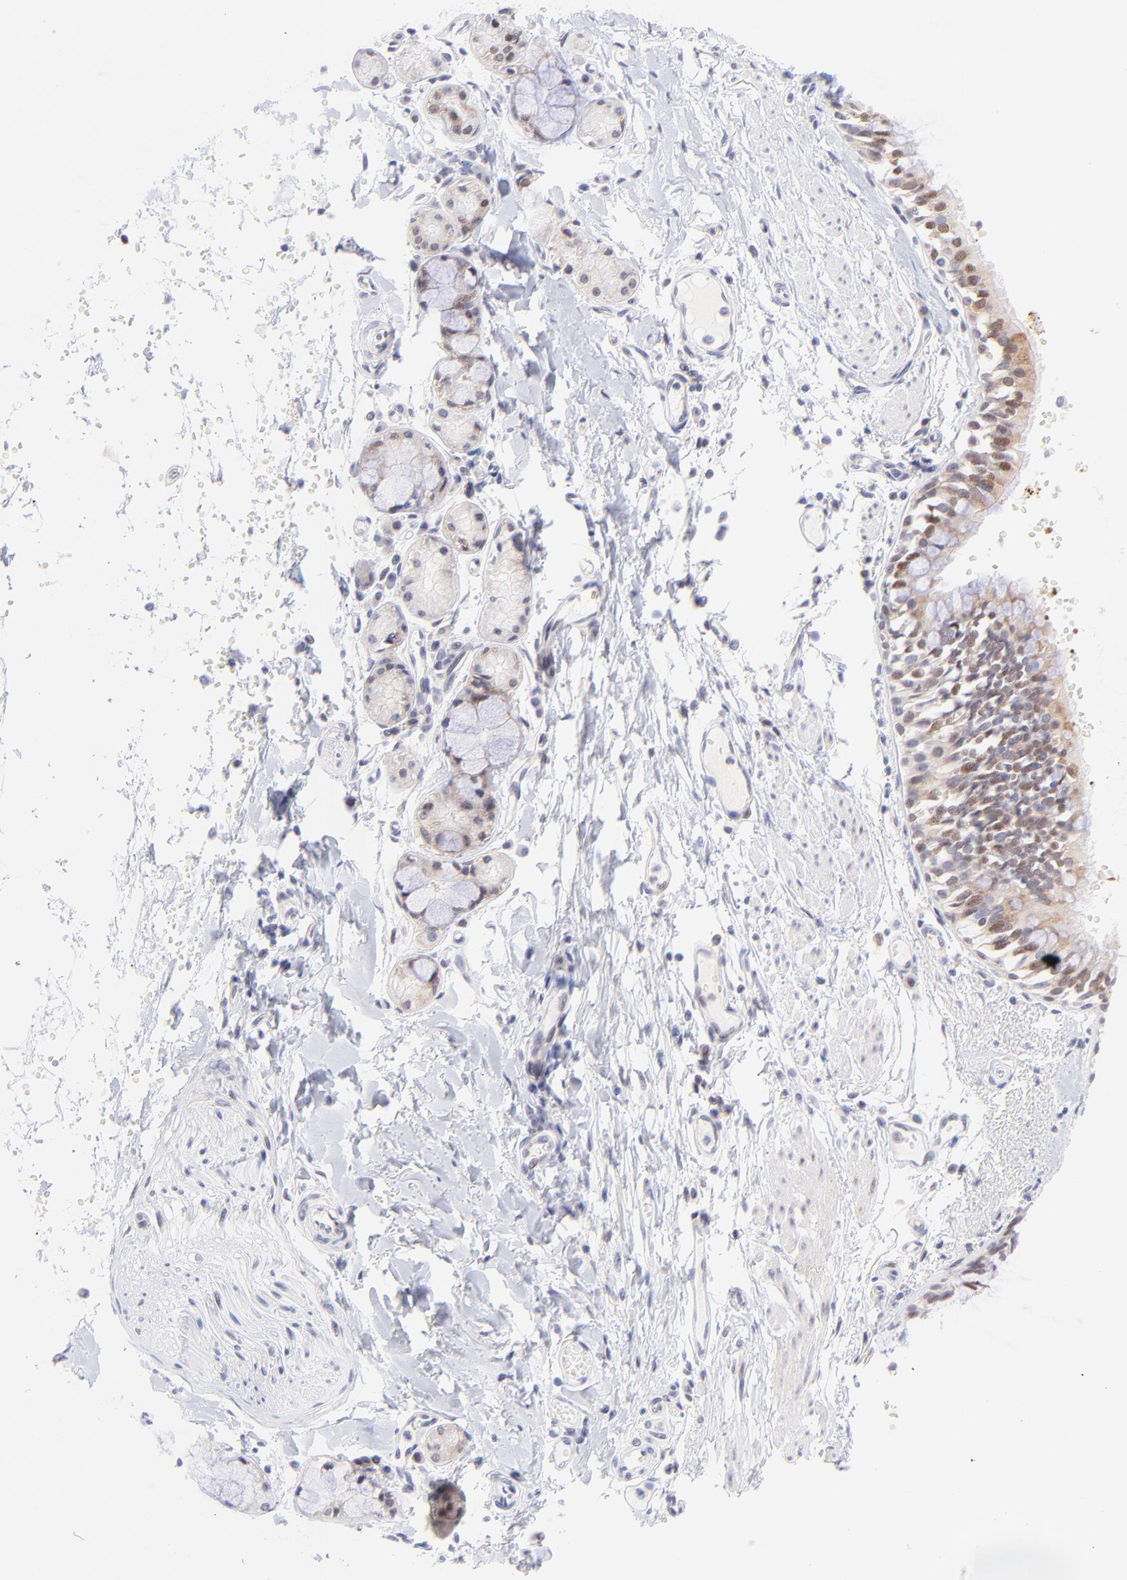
{"staining": {"intensity": "moderate", "quantity": "<25%", "location": "cytoplasmic/membranous,nuclear"}, "tissue": "bronchus", "cell_type": "Respiratory epithelial cells", "image_type": "normal", "snomed": [{"axis": "morphology", "description": "Normal tissue, NOS"}, {"axis": "topography", "description": "Bronchus"}, {"axis": "topography", "description": "Lung"}], "caption": "DAB immunohistochemical staining of benign bronchus shows moderate cytoplasmic/membranous,nuclear protein positivity in approximately <25% of respiratory epithelial cells.", "gene": "PBDC1", "patient": {"sex": "female", "age": 56}}